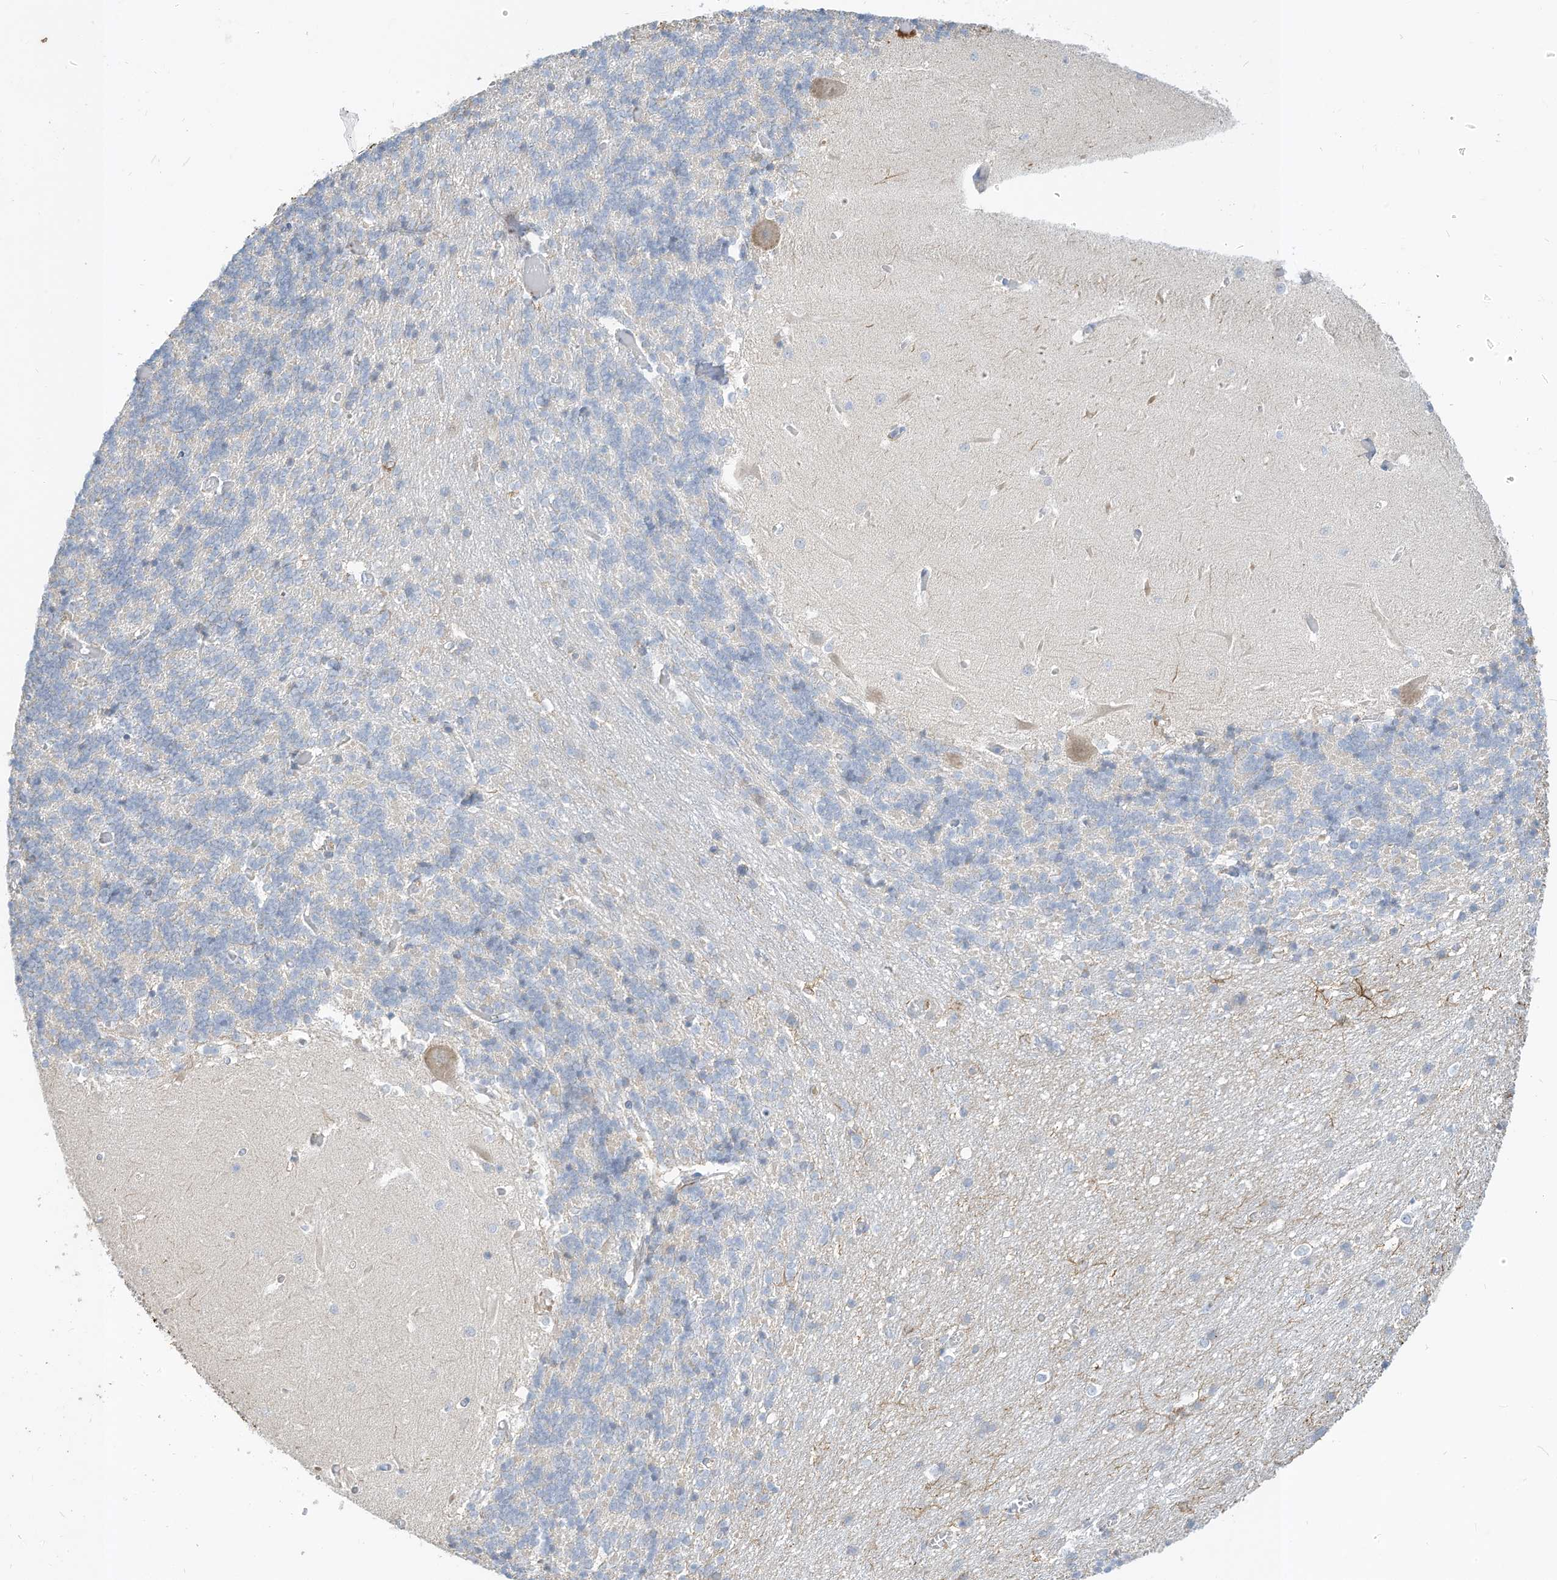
{"staining": {"intensity": "negative", "quantity": "none", "location": "none"}, "tissue": "cerebellum", "cell_type": "Cells in granular layer", "image_type": "normal", "snomed": [{"axis": "morphology", "description": "Normal tissue, NOS"}, {"axis": "topography", "description": "Cerebellum"}], "caption": "Immunohistochemistry of benign human cerebellum displays no positivity in cells in granular layer. (DAB (3,3'-diaminobenzidine) immunohistochemistry visualized using brightfield microscopy, high magnification).", "gene": "RASA2", "patient": {"sex": "male", "age": 37}}